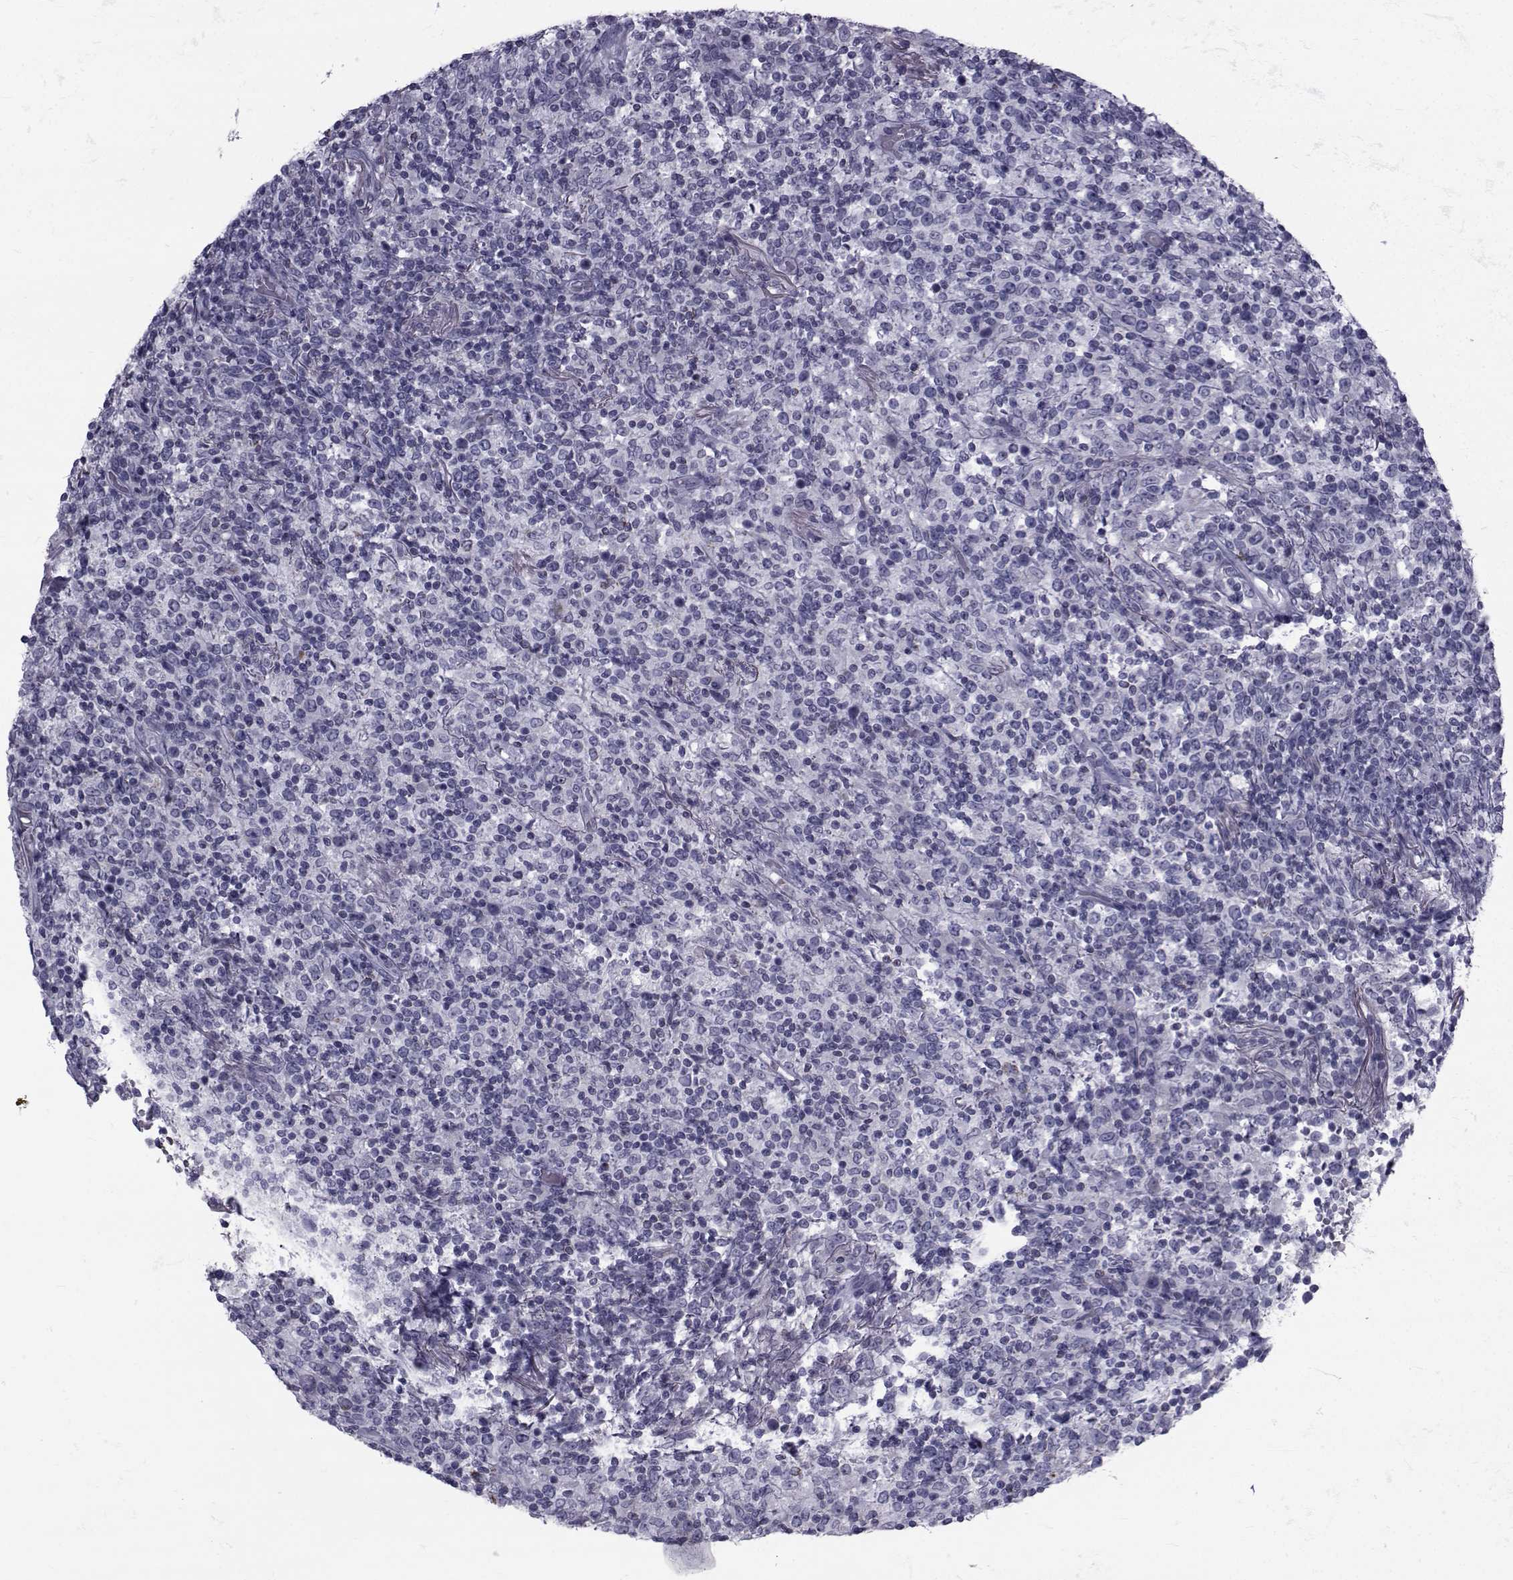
{"staining": {"intensity": "negative", "quantity": "none", "location": "none"}, "tissue": "lymphoma", "cell_type": "Tumor cells", "image_type": "cancer", "snomed": [{"axis": "morphology", "description": "Malignant lymphoma, non-Hodgkin's type, High grade"}, {"axis": "topography", "description": "Lung"}], "caption": "Tumor cells are negative for brown protein staining in lymphoma.", "gene": "FDXR", "patient": {"sex": "male", "age": 79}}